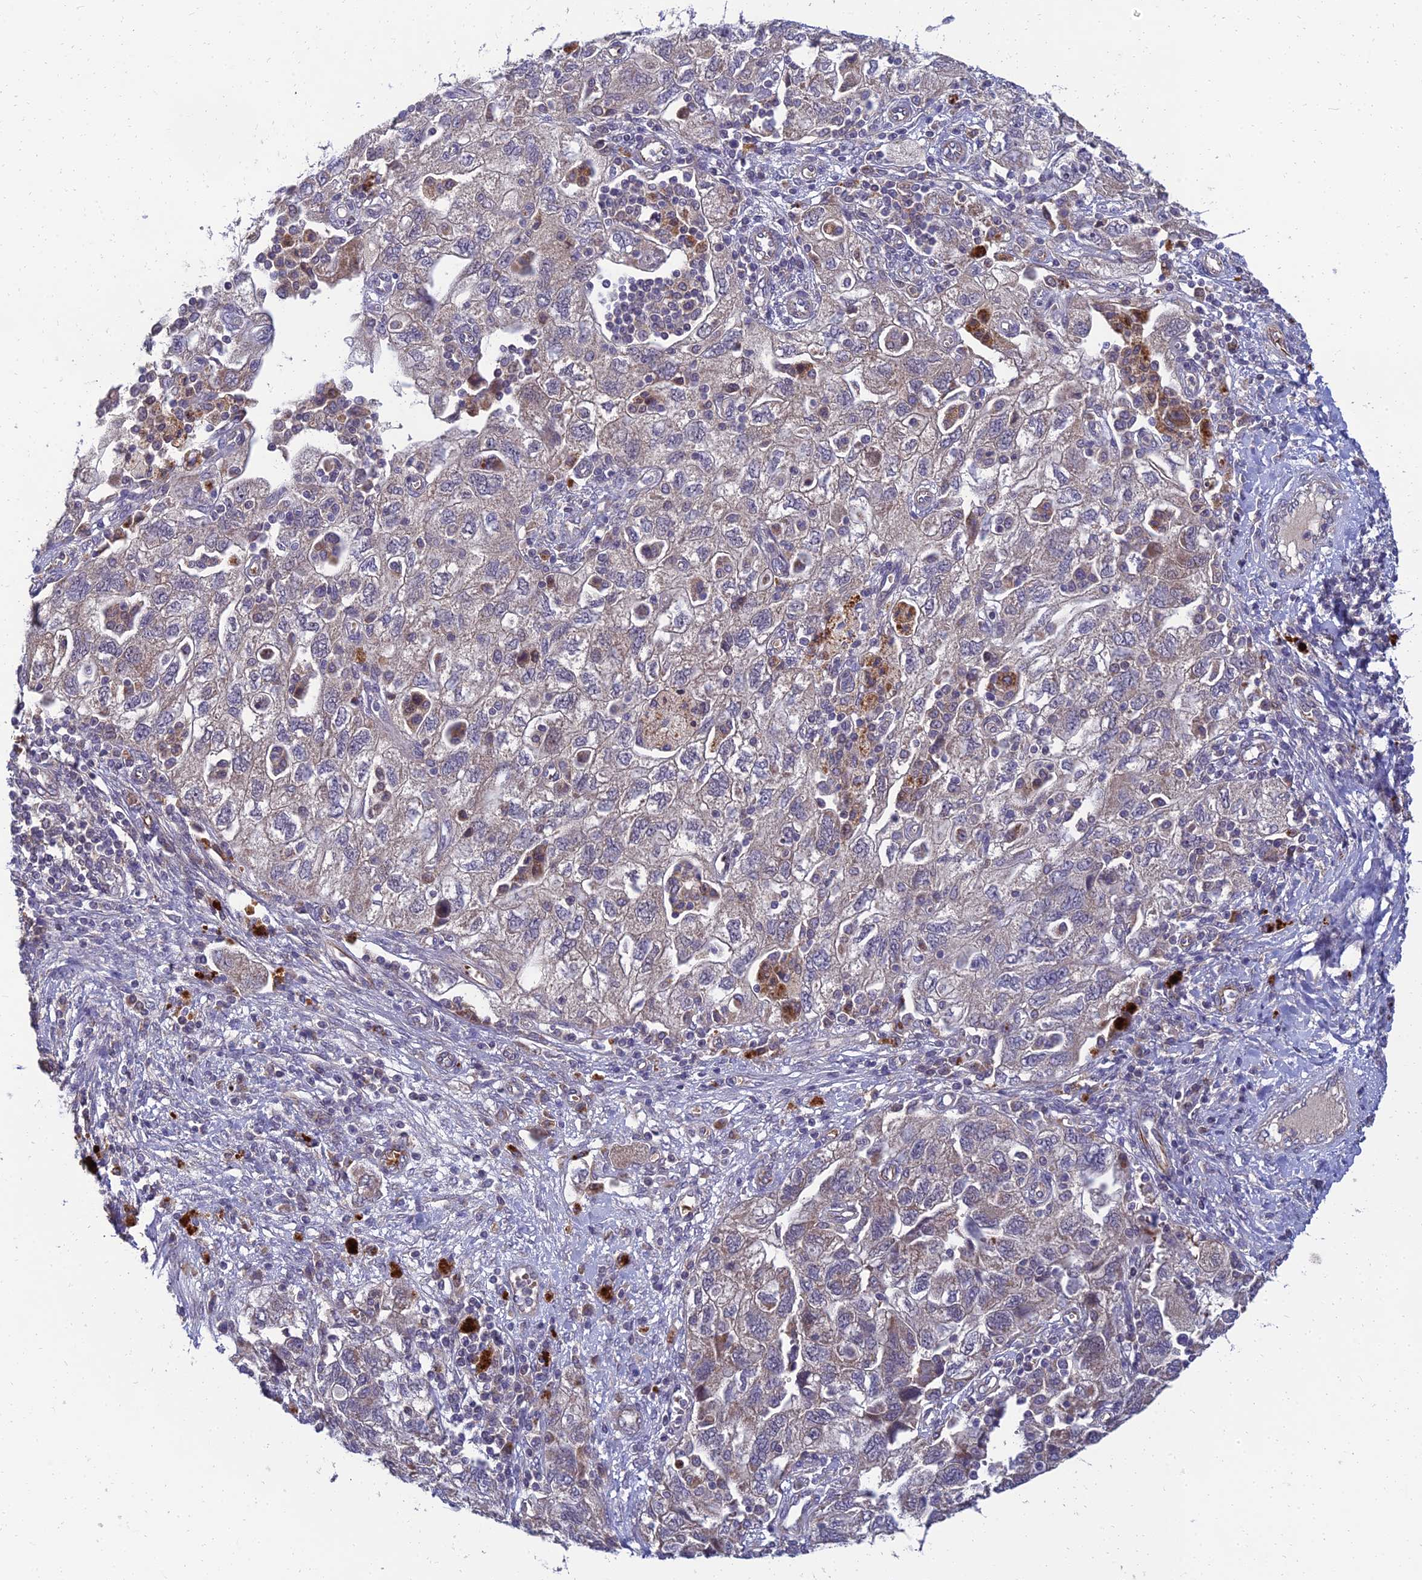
{"staining": {"intensity": "weak", "quantity": "<25%", "location": "cytoplasmic/membranous"}, "tissue": "ovarian cancer", "cell_type": "Tumor cells", "image_type": "cancer", "snomed": [{"axis": "morphology", "description": "Carcinoma, NOS"}, {"axis": "morphology", "description": "Cystadenocarcinoma, serous, NOS"}, {"axis": "topography", "description": "Ovary"}], "caption": "An image of serous cystadenocarcinoma (ovarian) stained for a protein reveals no brown staining in tumor cells. (DAB immunohistochemistry (IHC) with hematoxylin counter stain).", "gene": "NPY", "patient": {"sex": "female", "age": 69}}